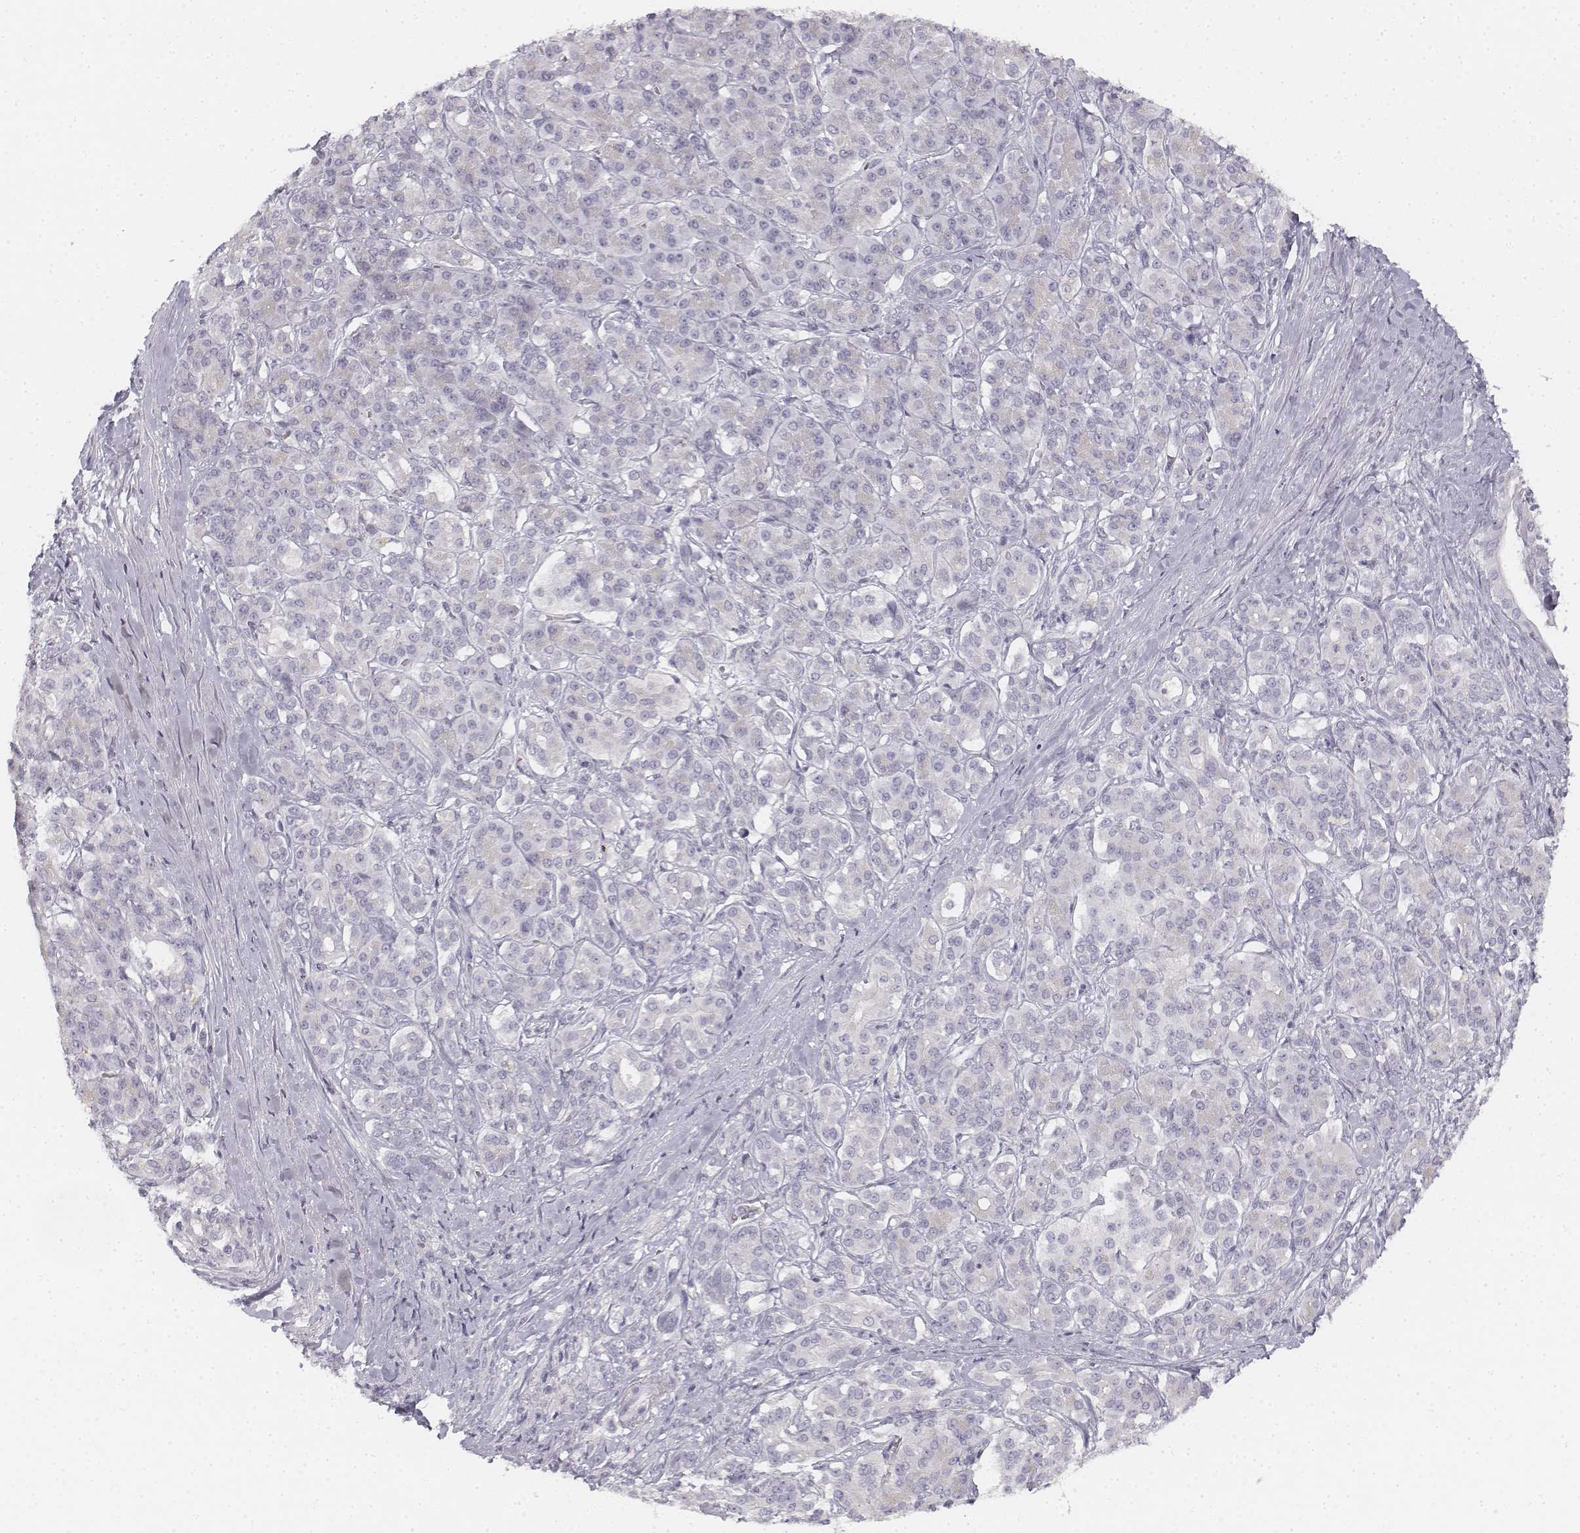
{"staining": {"intensity": "negative", "quantity": "none", "location": "none"}, "tissue": "pancreatic cancer", "cell_type": "Tumor cells", "image_type": "cancer", "snomed": [{"axis": "morphology", "description": "Normal tissue, NOS"}, {"axis": "morphology", "description": "Inflammation, NOS"}, {"axis": "morphology", "description": "Adenocarcinoma, NOS"}, {"axis": "topography", "description": "Pancreas"}], "caption": "Protein analysis of pancreatic adenocarcinoma exhibits no significant positivity in tumor cells.", "gene": "DSG4", "patient": {"sex": "male", "age": 57}}